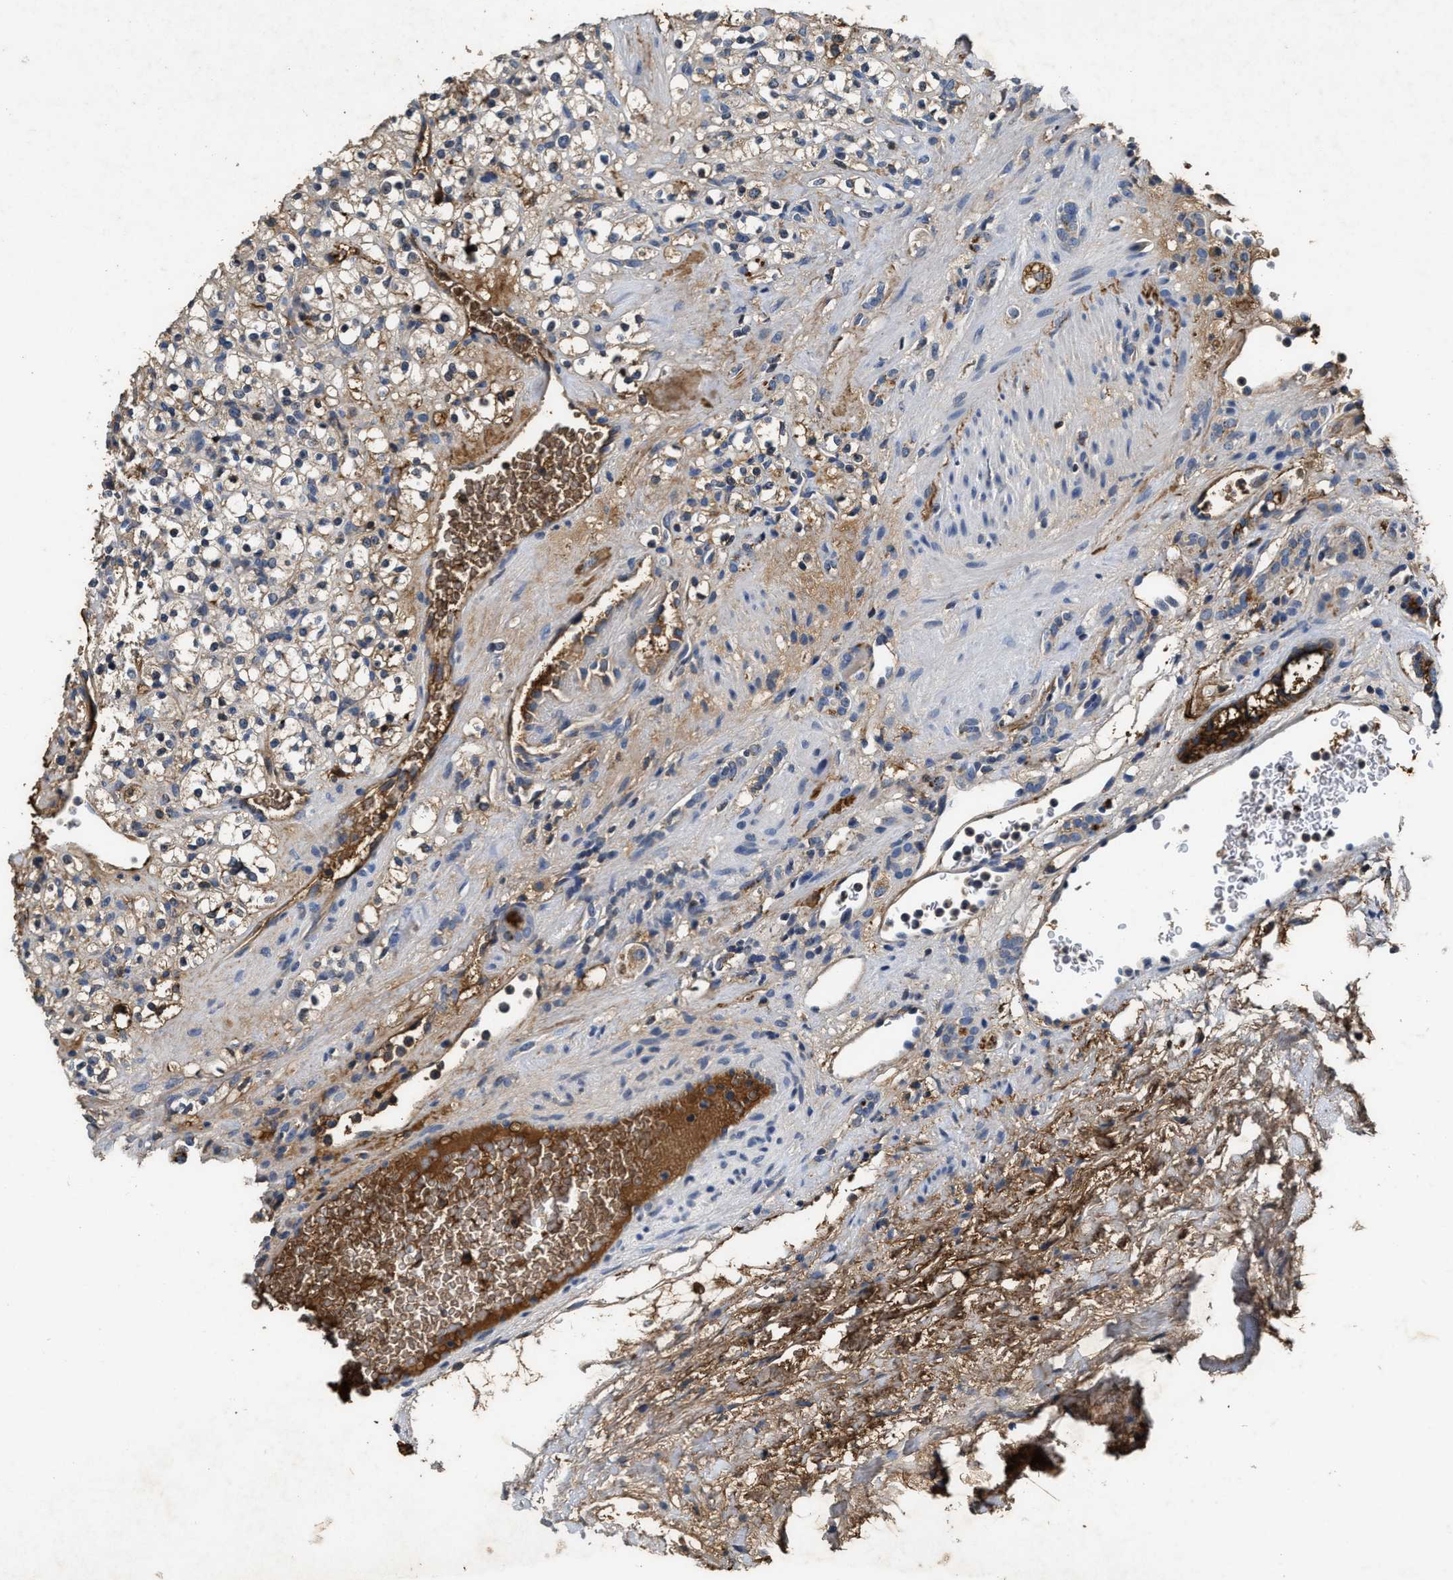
{"staining": {"intensity": "weak", "quantity": "<25%", "location": "cytoplasmic/membranous"}, "tissue": "renal cancer", "cell_type": "Tumor cells", "image_type": "cancer", "snomed": [{"axis": "morphology", "description": "Normal tissue, NOS"}, {"axis": "morphology", "description": "Adenocarcinoma, NOS"}, {"axis": "topography", "description": "Kidney"}], "caption": "Renal cancer was stained to show a protein in brown. There is no significant positivity in tumor cells. The staining is performed using DAB (3,3'-diaminobenzidine) brown chromogen with nuclei counter-stained in using hematoxylin.", "gene": "C3", "patient": {"sex": "female", "age": 72}}